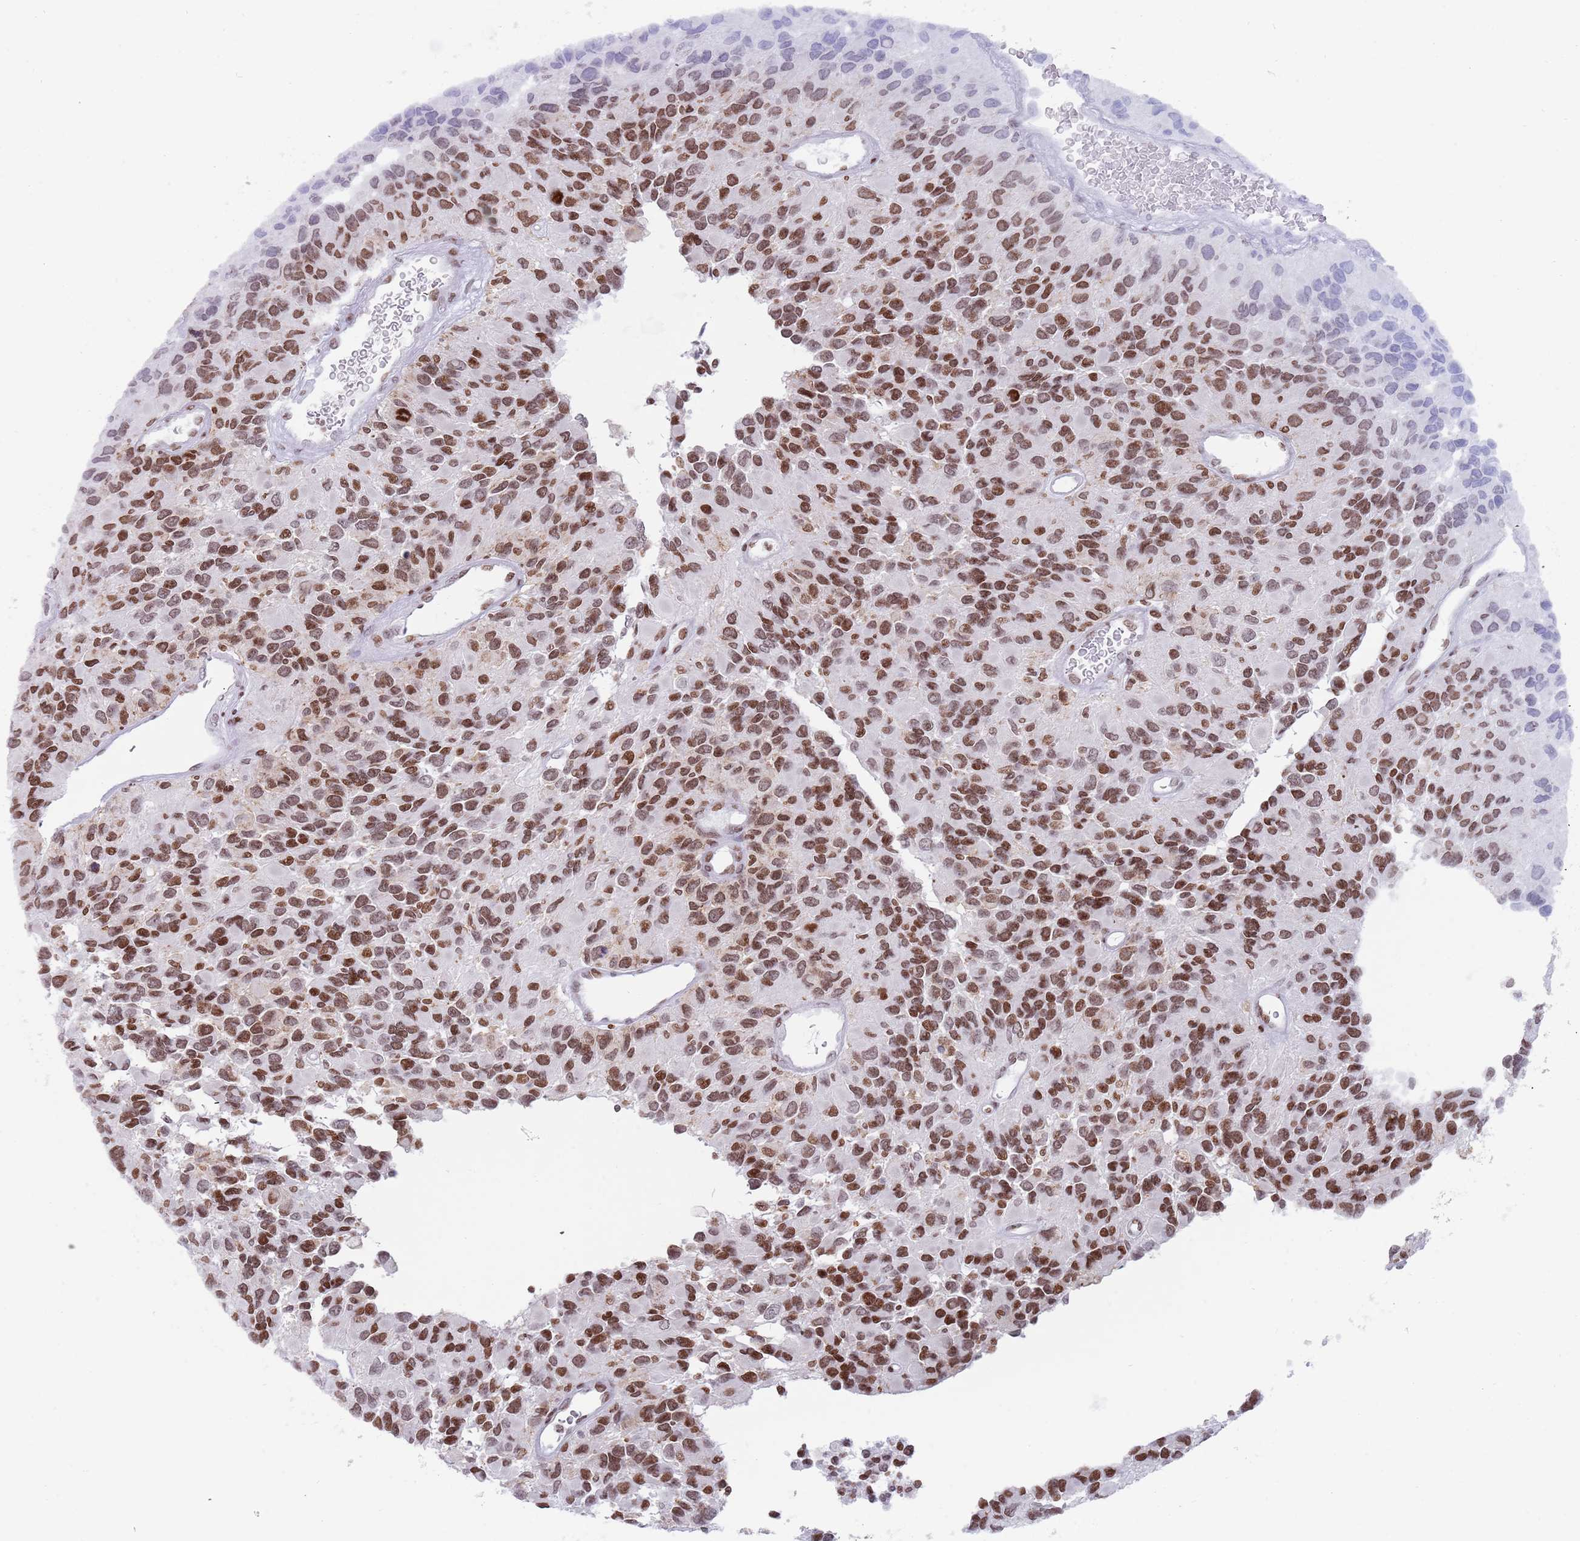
{"staining": {"intensity": "moderate", "quantity": ">75%", "location": "nuclear"}, "tissue": "glioma", "cell_type": "Tumor cells", "image_type": "cancer", "snomed": [{"axis": "morphology", "description": "Glioma, malignant, High grade"}, {"axis": "topography", "description": "Brain"}], "caption": "Immunohistochemistry of glioma displays medium levels of moderate nuclear positivity in approximately >75% of tumor cells.", "gene": "HDAC8", "patient": {"sex": "male", "age": 77}}